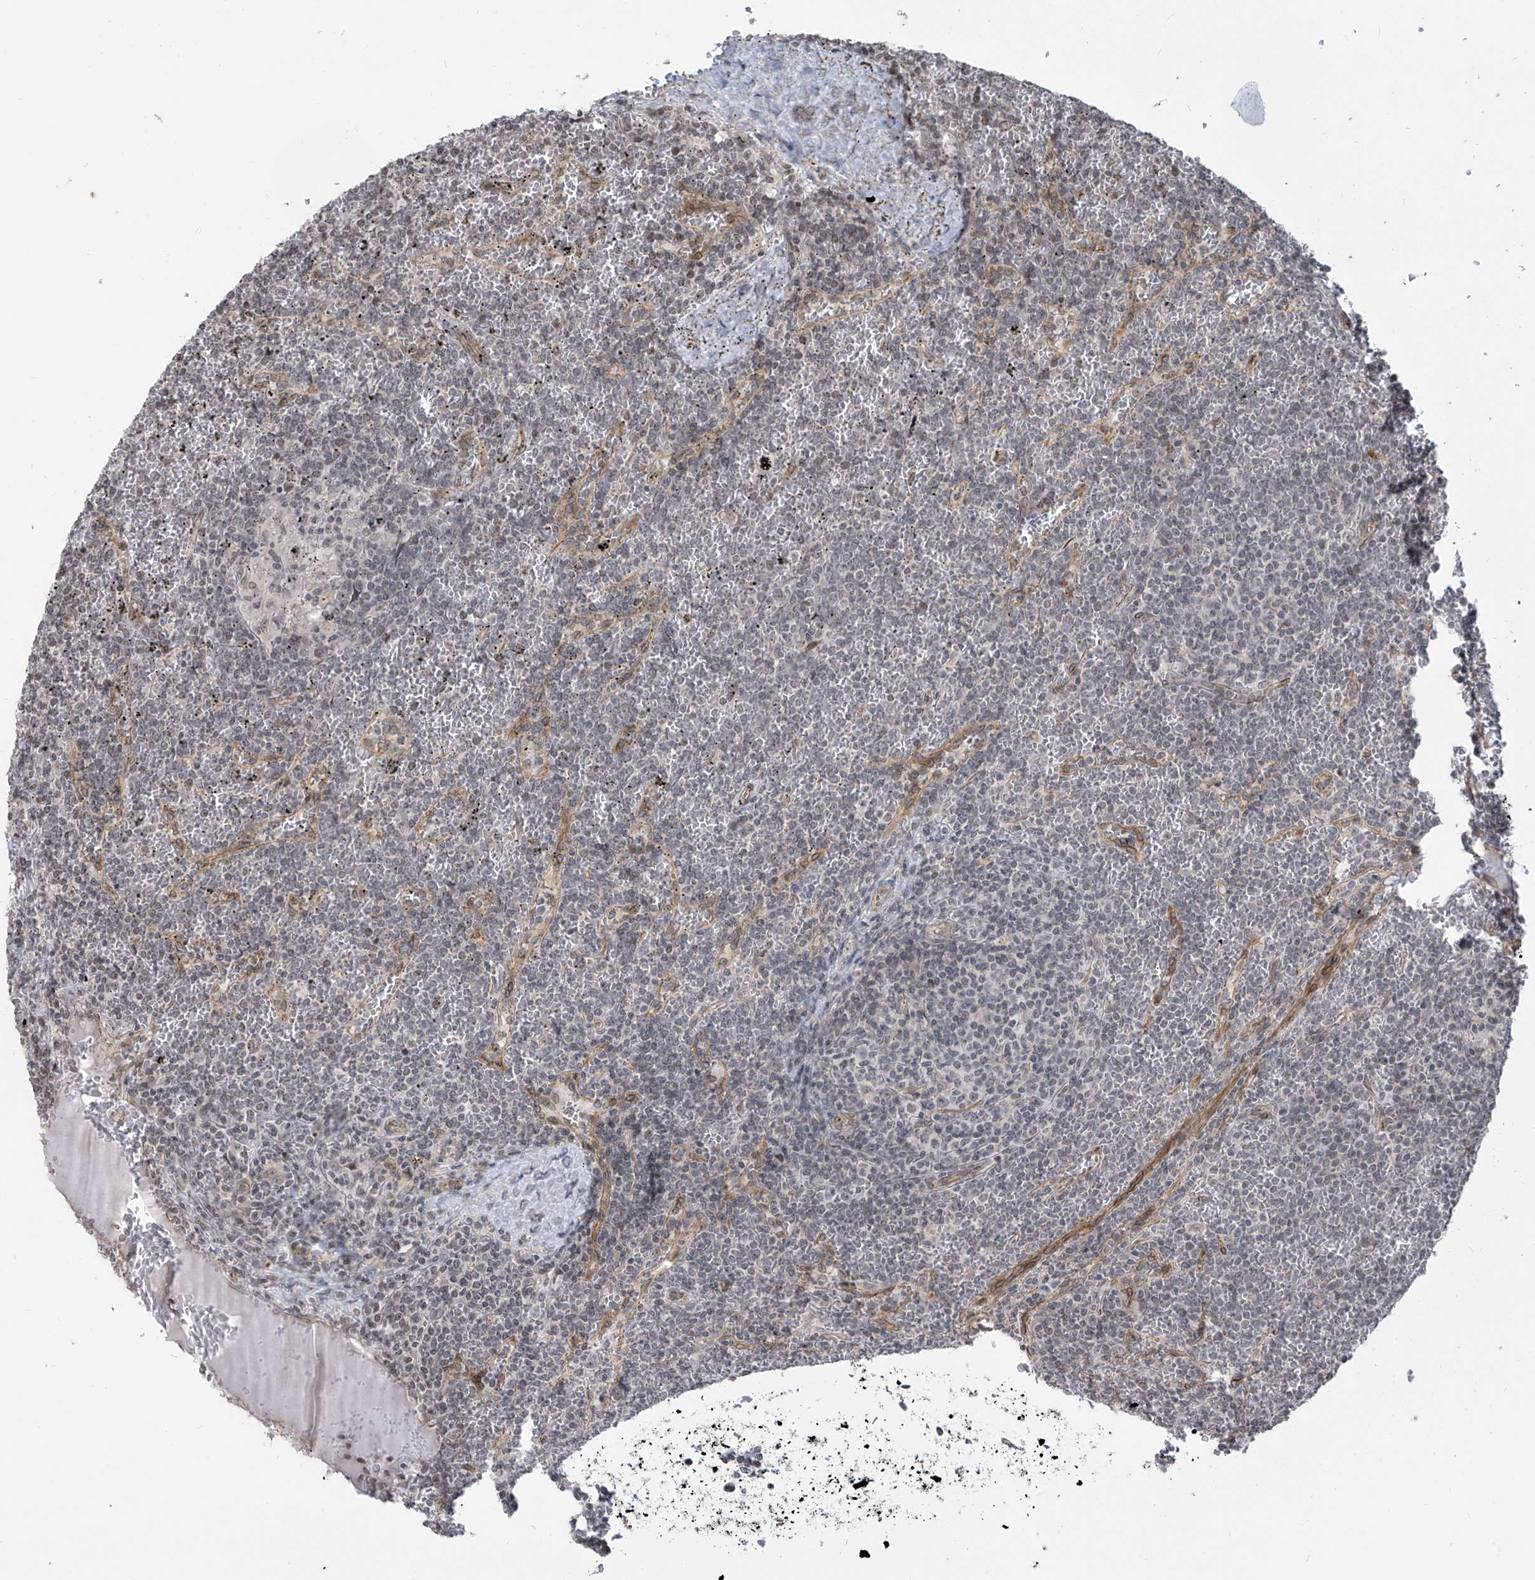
{"staining": {"intensity": "negative", "quantity": "none", "location": "none"}, "tissue": "lymphoma", "cell_type": "Tumor cells", "image_type": "cancer", "snomed": [{"axis": "morphology", "description": "Malignant lymphoma, non-Hodgkin's type, Low grade"}, {"axis": "topography", "description": "Spleen"}], "caption": "An immunohistochemistry (IHC) photomicrograph of malignant lymphoma, non-Hodgkin's type (low-grade) is shown. There is no staining in tumor cells of malignant lymphoma, non-Hodgkin's type (low-grade).", "gene": "METAP1D", "patient": {"sex": "female", "age": 19}}